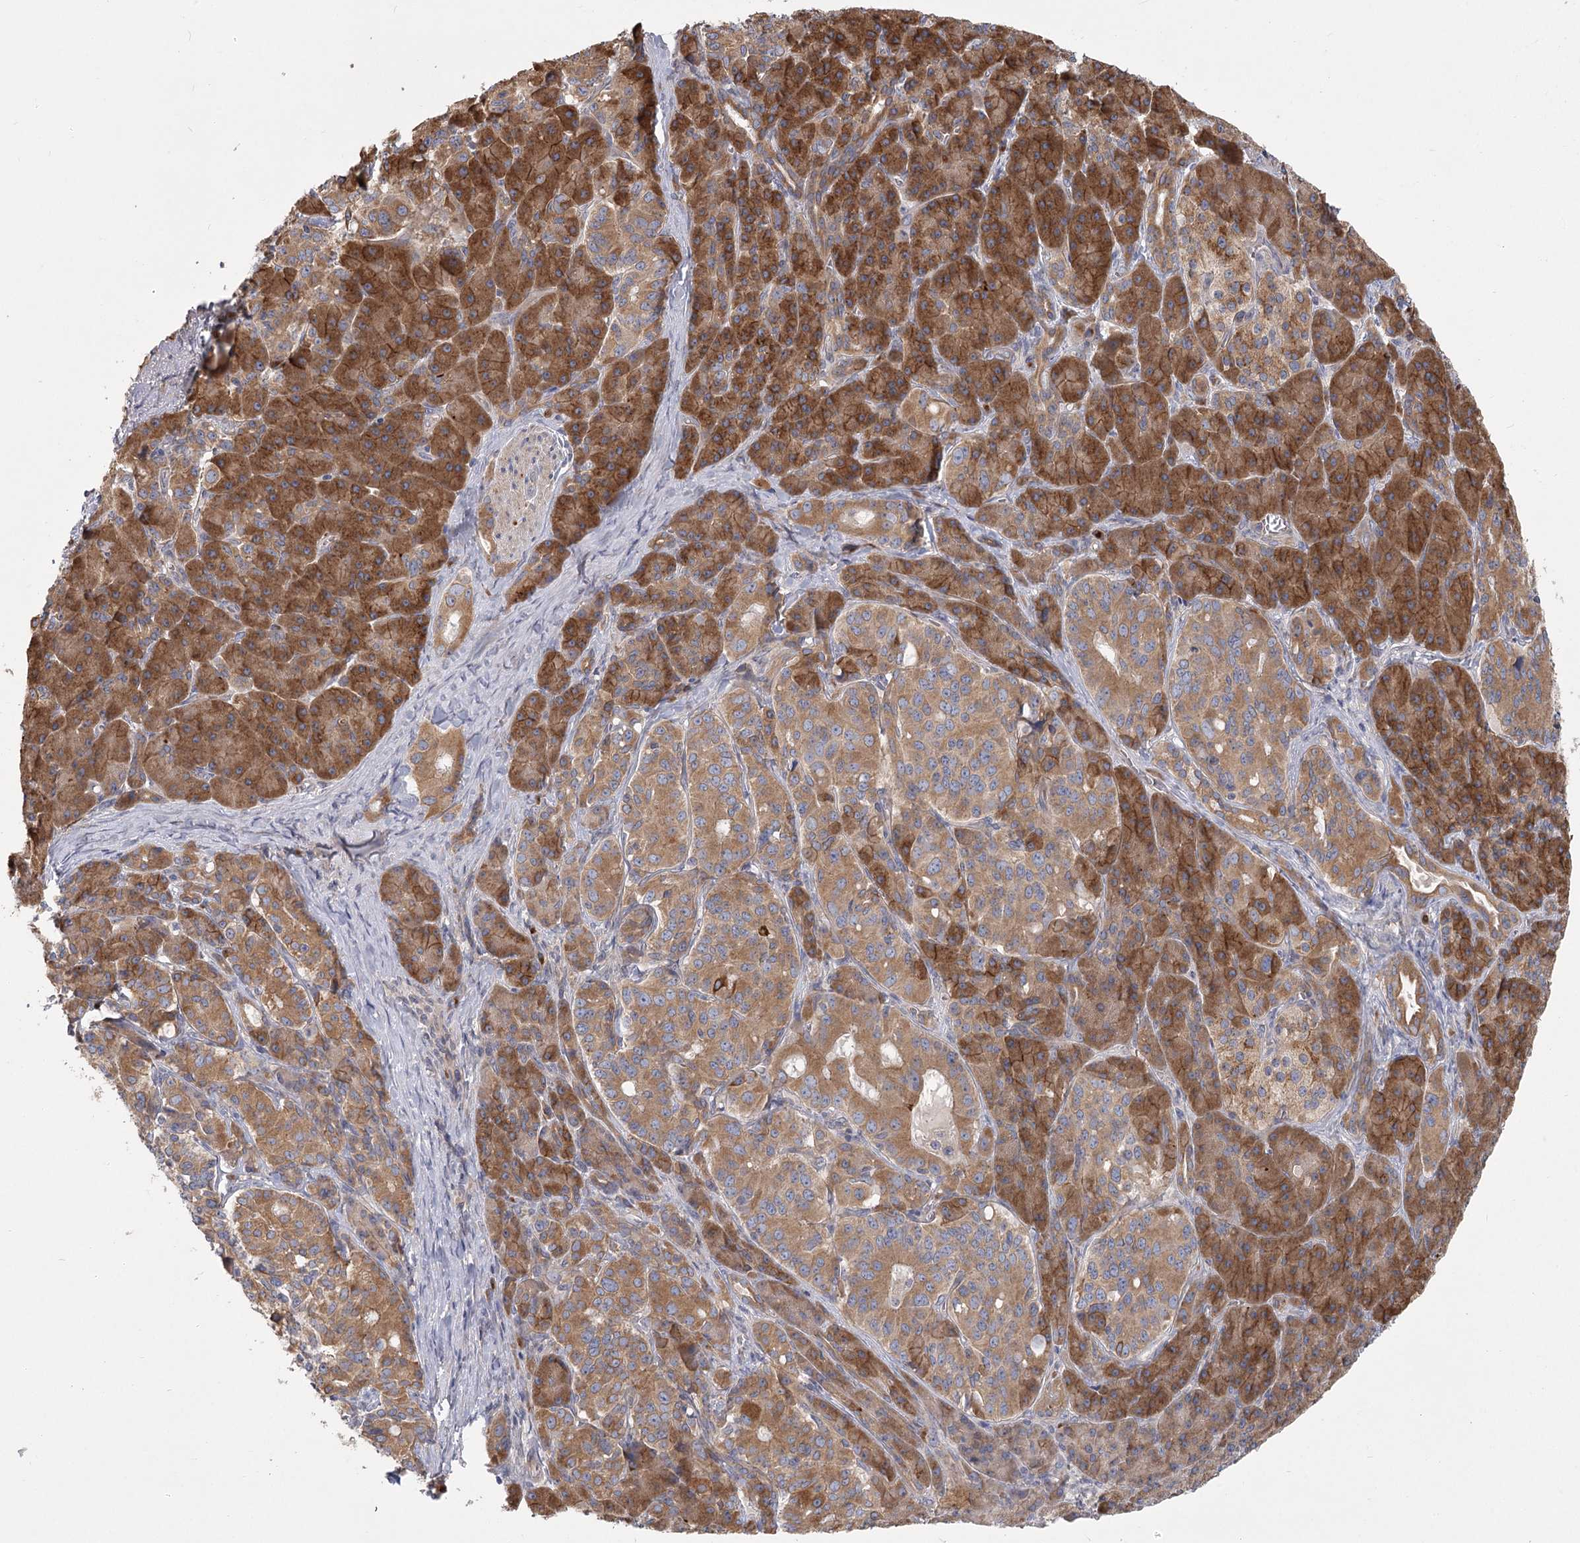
{"staining": {"intensity": "strong", "quantity": ">75%", "location": "cytoplasmic/membranous"}, "tissue": "pancreatic cancer", "cell_type": "Tumor cells", "image_type": "cancer", "snomed": [{"axis": "morphology", "description": "Adenocarcinoma, NOS"}, {"axis": "topography", "description": "Pancreas"}], "caption": "Protein expression by immunohistochemistry demonstrates strong cytoplasmic/membranous expression in approximately >75% of tumor cells in pancreatic cancer (adenocarcinoma).", "gene": "CNTLN", "patient": {"sex": "female", "age": 74}}